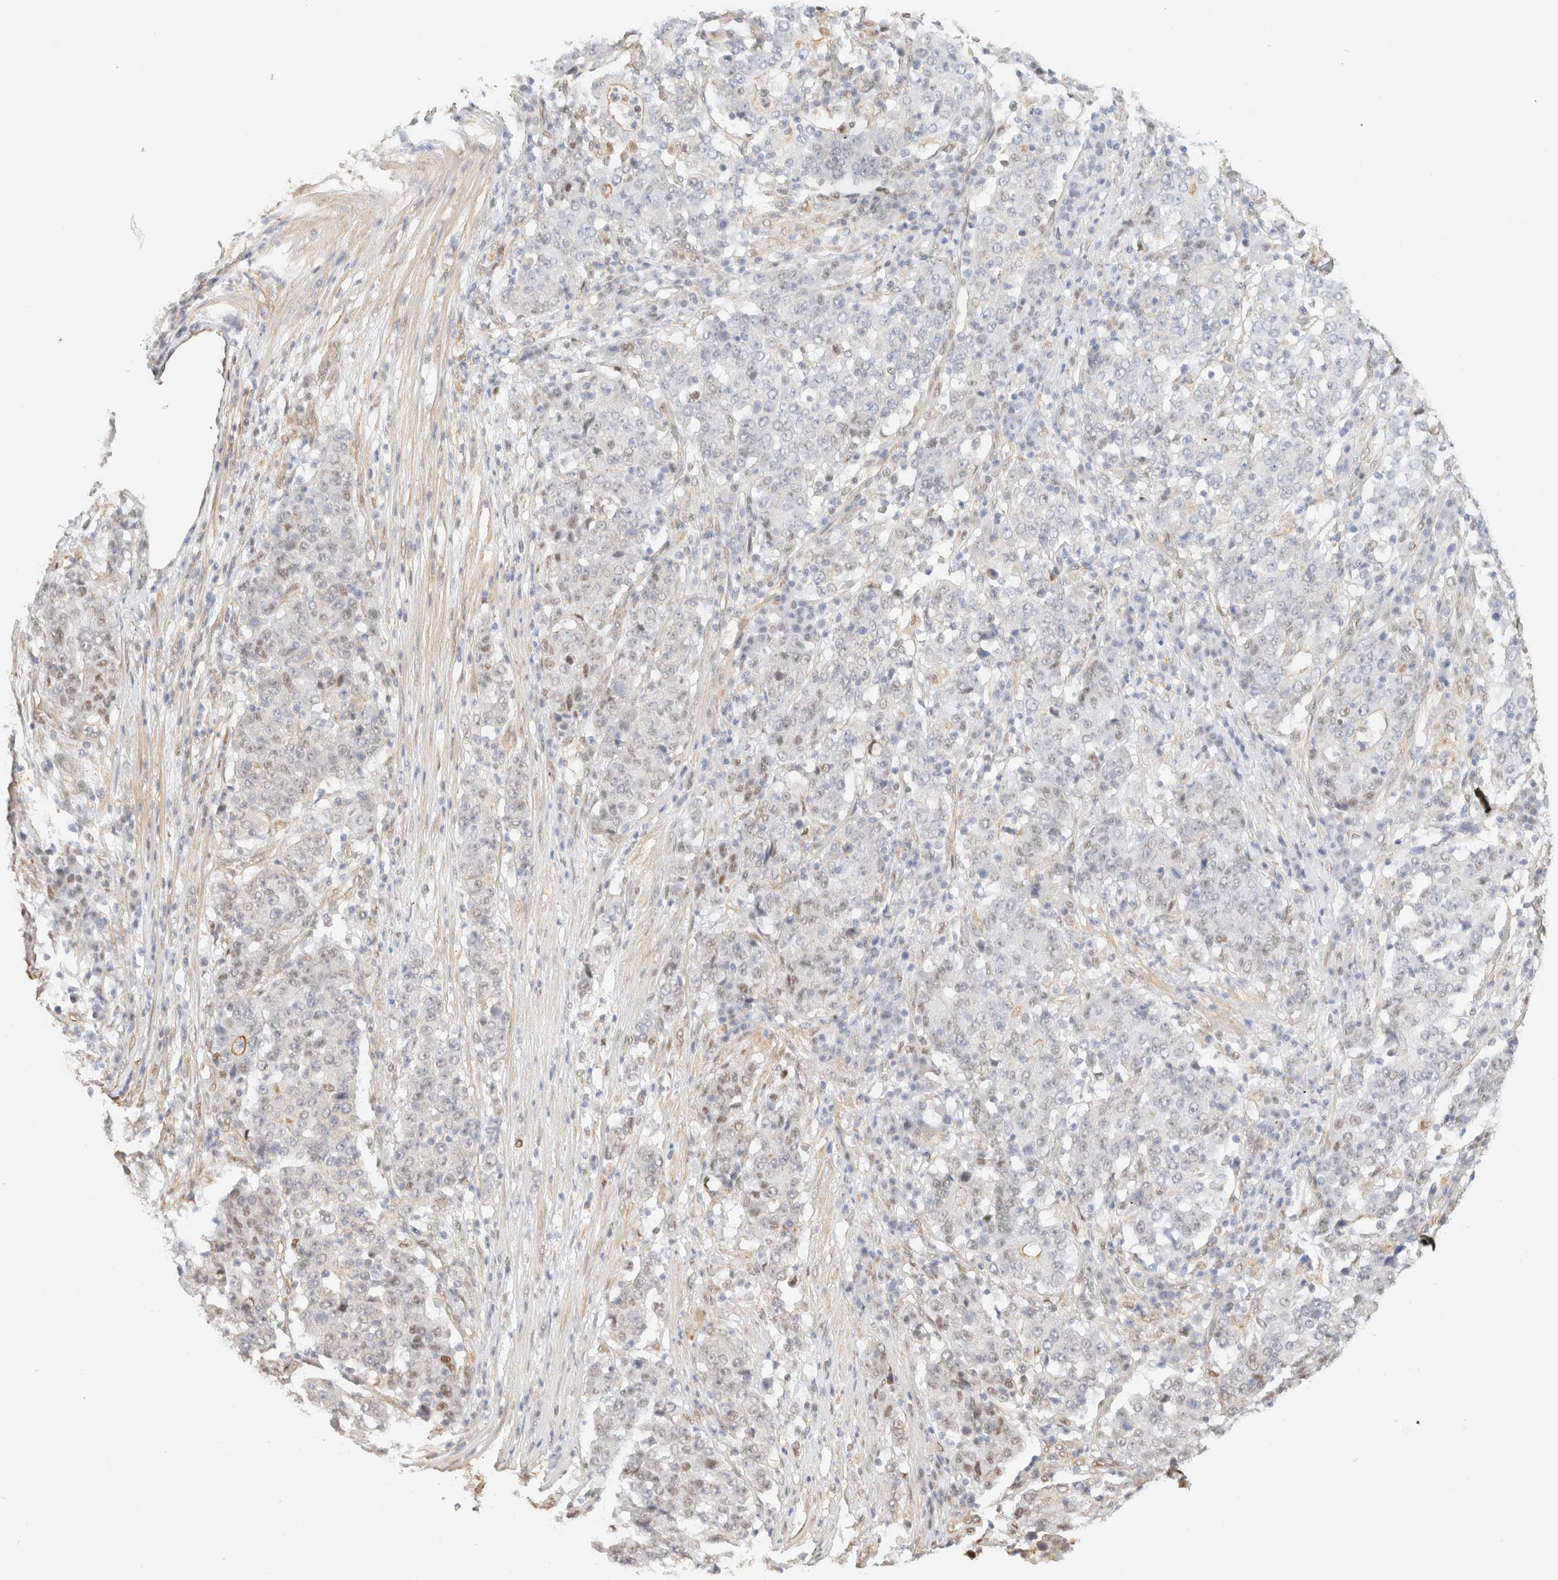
{"staining": {"intensity": "weak", "quantity": "<25%", "location": "nuclear"}, "tissue": "stomach cancer", "cell_type": "Tumor cells", "image_type": "cancer", "snomed": [{"axis": "morphology", "description": "Adenocarcinoma, NOS"}, {"axis": "topography", "description": "Stomach"}], "caption": "An immunohistochemistry (IHC) image of stomach adenocarcinoma is shown. There is no staining in tumor cells of stomach adenocarcinoma.", "gene": "ARID5A", "patient": {"sex": "male", "age": 59}}